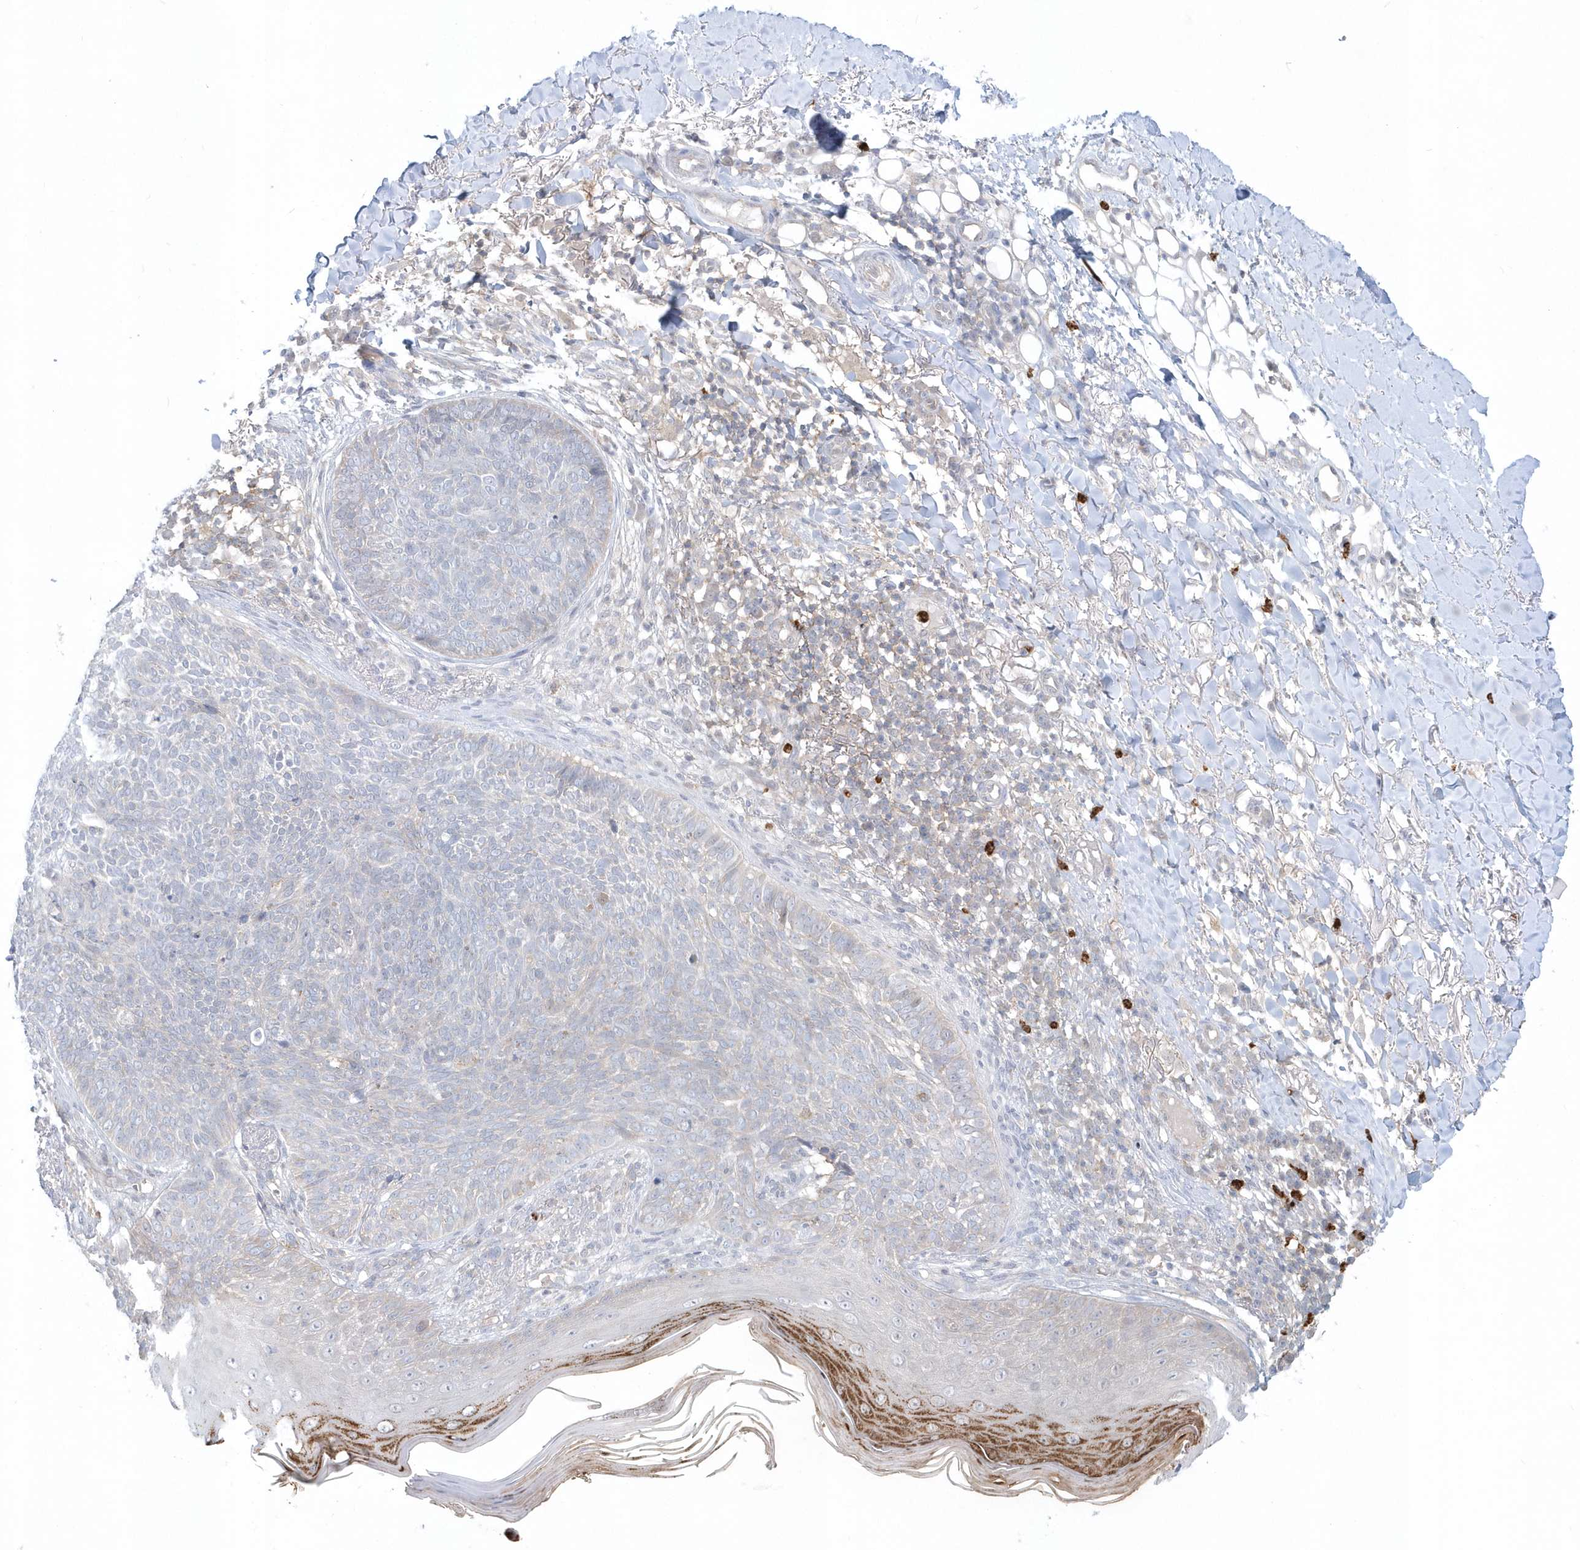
{"staining": {"intensity": "negative", "quantity": "none", "location": "none"}, "tissue": "skin cancer", "cell_type": "Tumor cells", "image_type": "cancer", "snomed": [{"axis": "morphology", "description": "Basal cell carcinoma"}, {"axis": "topography", "description": "Skin"}], "caption": "Immunohistochemistry photomicrograph of neoplastic tissue: basal cell carcinoma (skin) stained with DAB displays no significant protein positivity in tumor cells. (Stains: DAB IHC with hematoxylin counter stain, Microscopy: brightfield microscopy at high magnification).", "gene": "RNF7", "patient": {"sex": "male", "age": 85}}